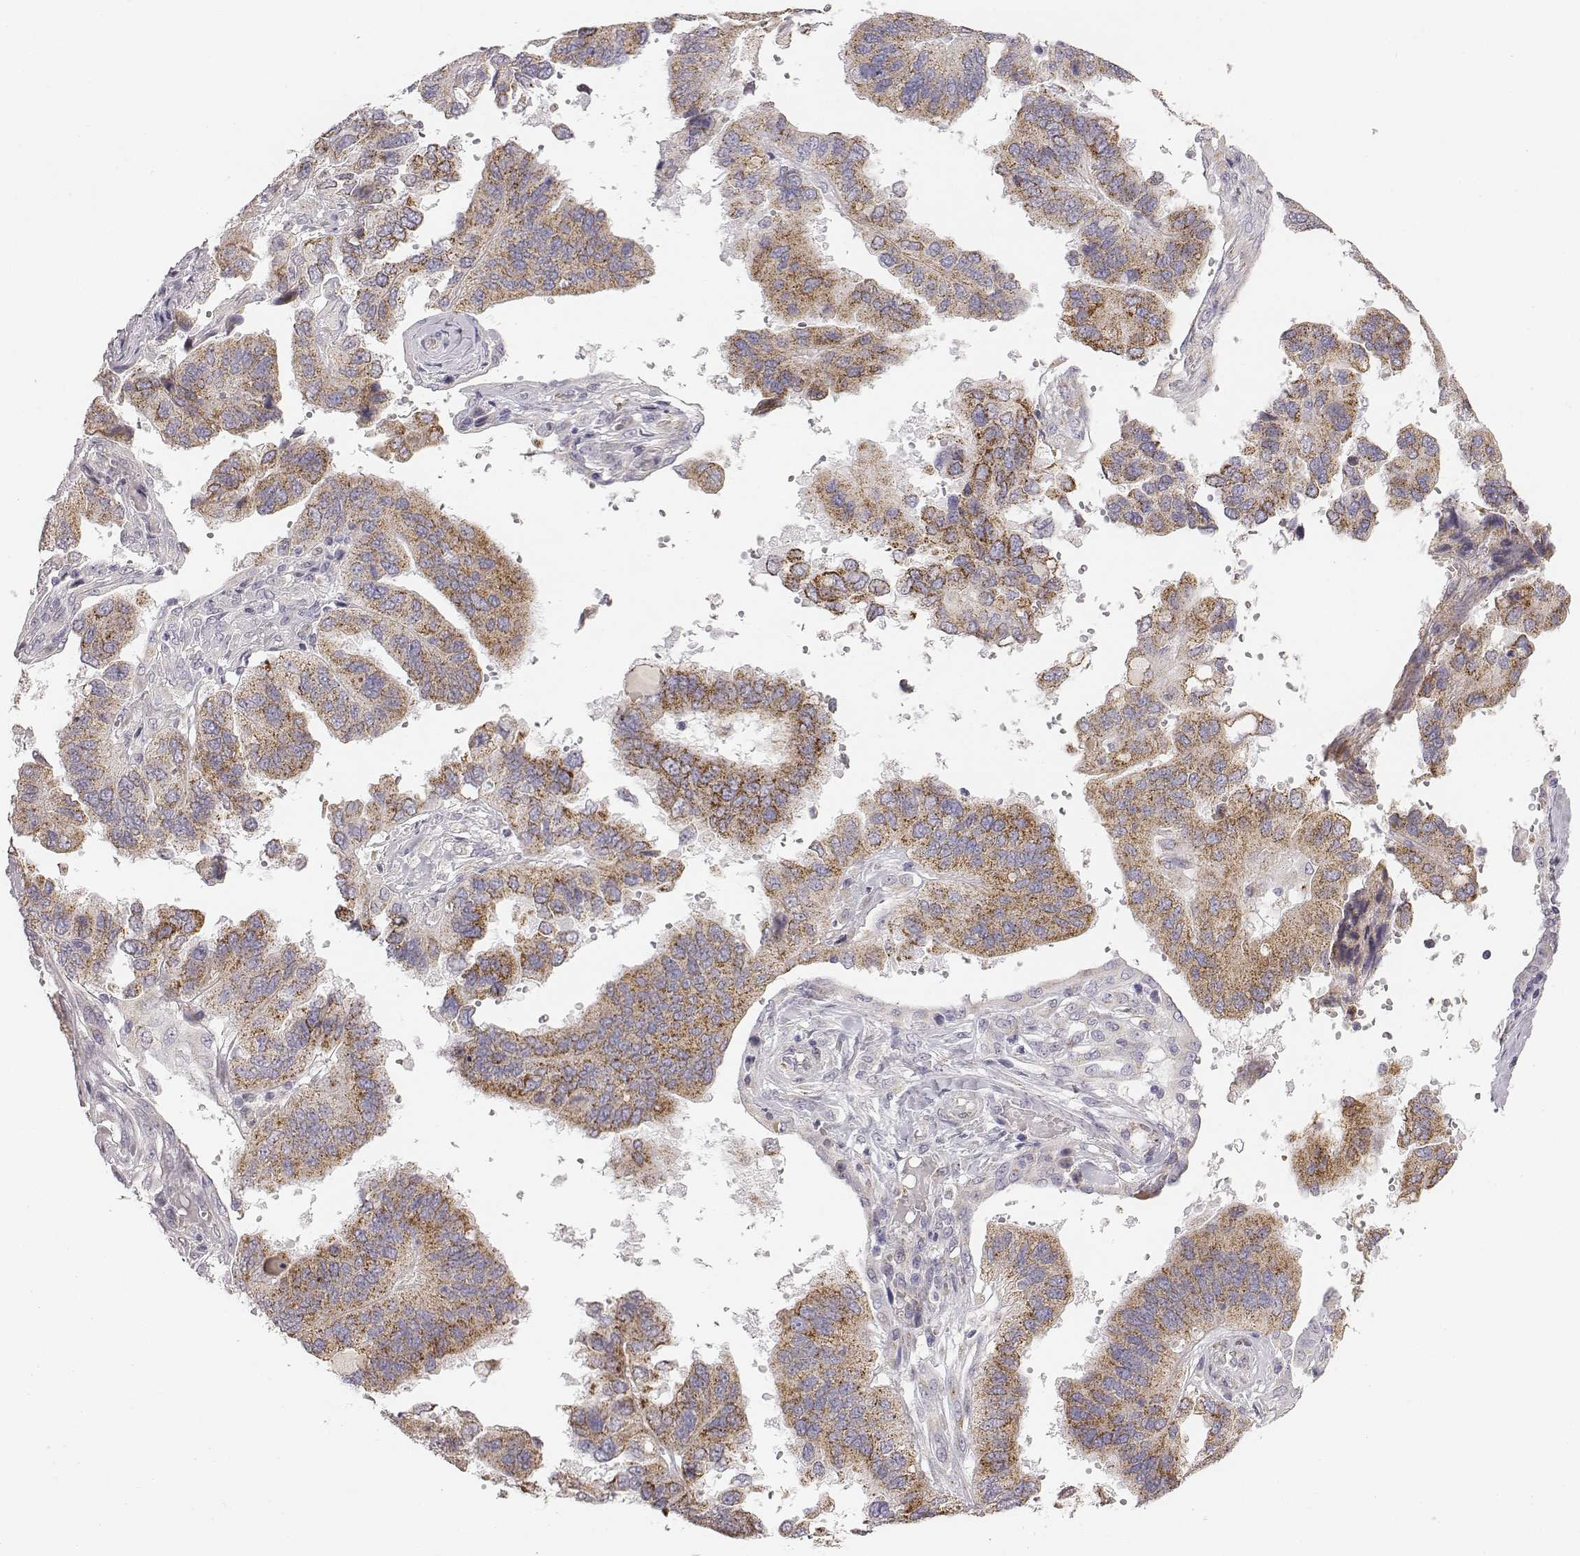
{"staining": {"intensity": "moderate", "quantity": ">75%", "location": "cytoplasmic/membranous"}, "tissue": "ovarian cancer", "cell_type": "Tumor cells", "image_type": "cancer", "snomed": [{"axis": "morphology", "description": "Cystadenocarcinoma, serous, NOS"}, {"axis": "topography", "description": "Ovary"}], "caption": "Immunohistochemistry of ovarian cancer (serous cystadenocarcinoma) reveals medium levels of moderate cytoplasmic/membranous positivity in approximately >75% of tumor cells. (Stains: DAB in brown, nuclei in blue, Microscopy: brightfield microscopy at high magnification).", "gene": "ABCD3", "patient": {"sex": "female", "age": 79}}